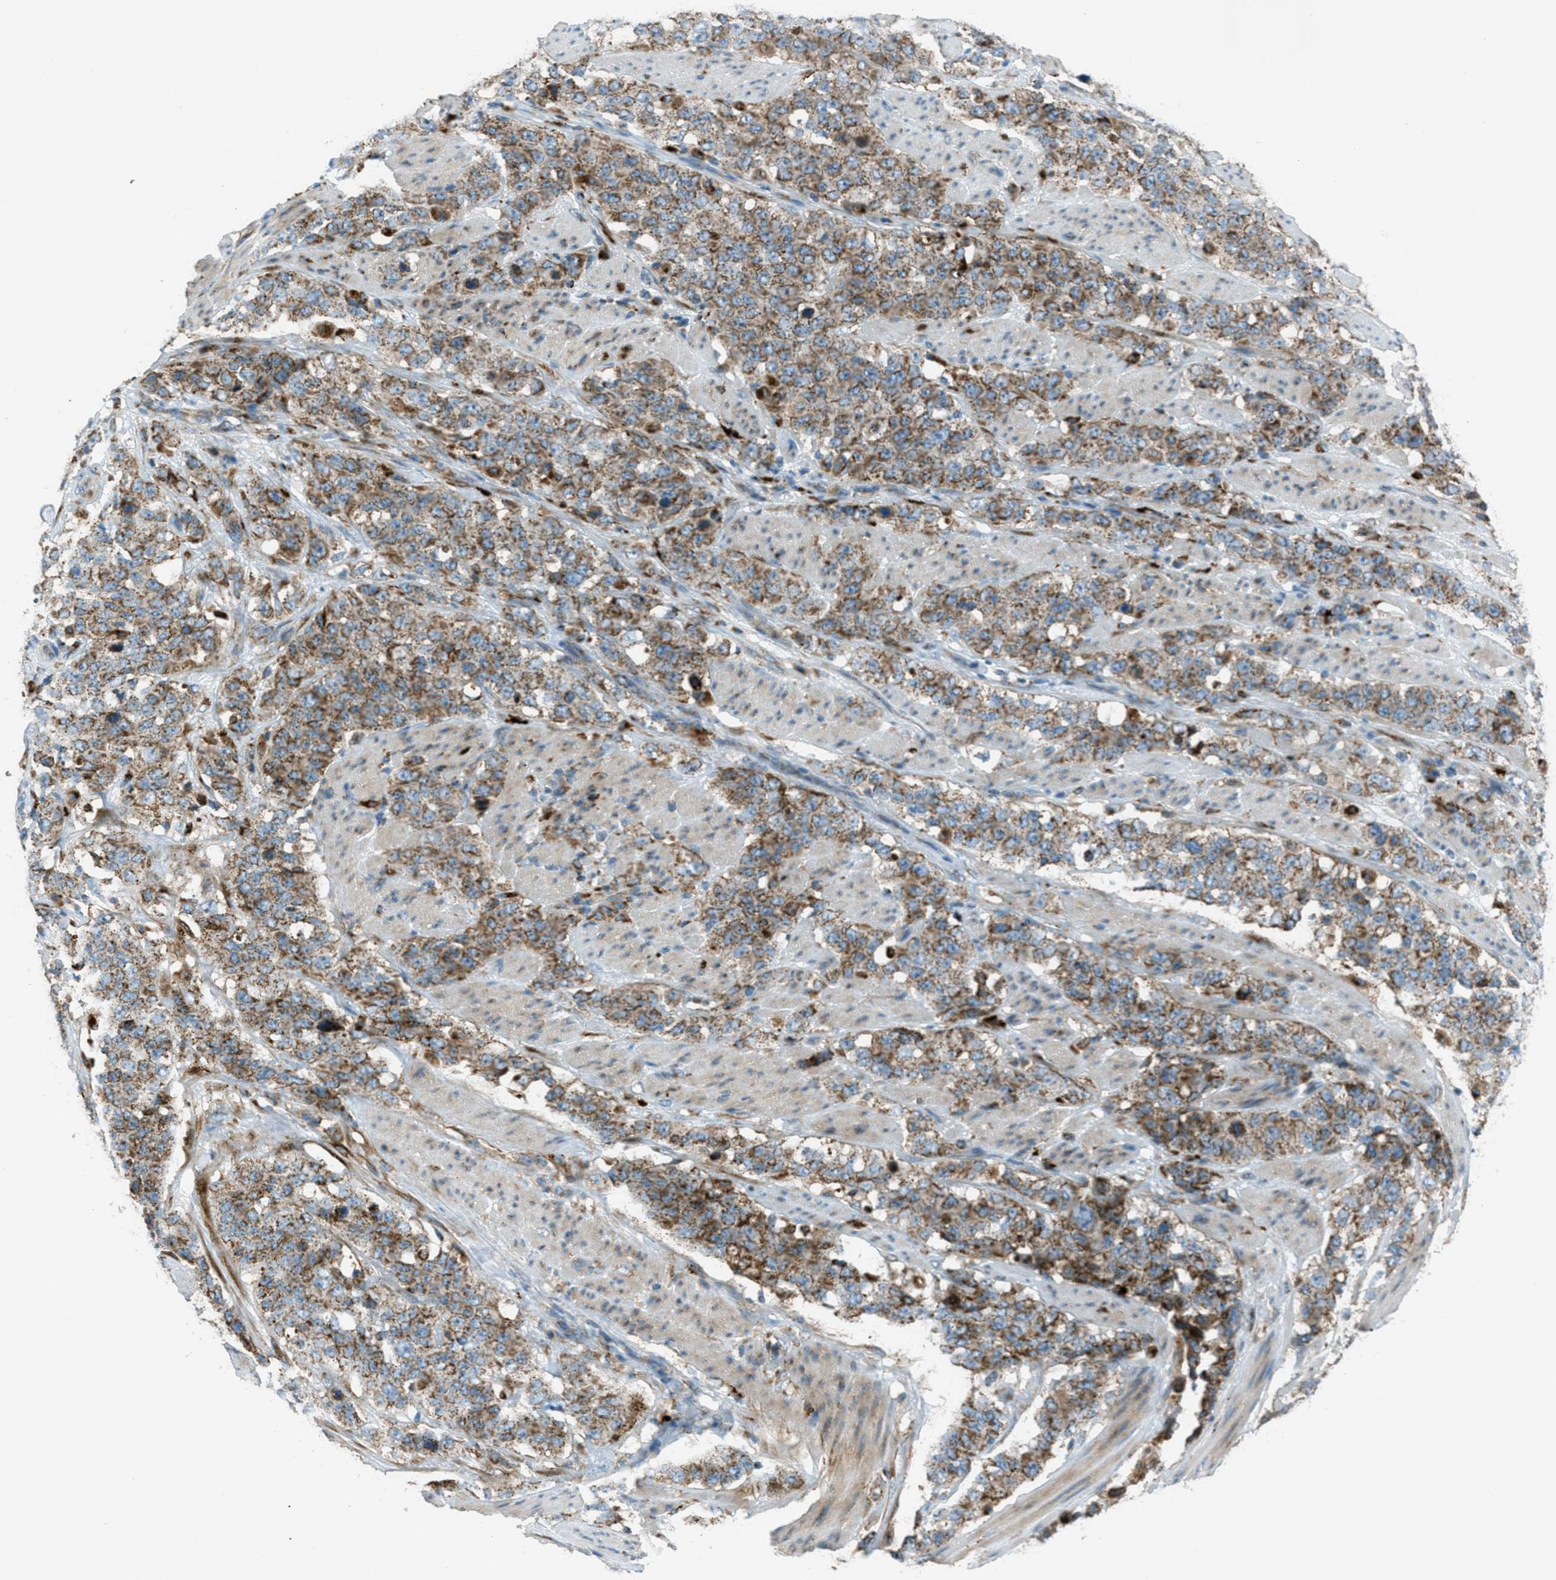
{"staining": {"intensity": "moderate", "quantity": ">75%", "location": "cytoplasmic/membranous"}, "tissue": "stomach cancer", "cell_type": "Tumor cells", "image_type": "cancer", "snomed": [{"axis": "morphology", "description": "Adenocarcinoma, NOS"}, {"axis": "topography", "description": "Stomach"}], "caption": "Protein expression analysis of human stomach cancer reveals moderate cytoplasmic/membranous expression in about >75% of tumor cells. (DAB (3,3'-diaminobenzidine) IHC with brightfield microscopy, high magnification).", "gene": "BCKDK", "patient": {"sex": "male", "age": 48}}